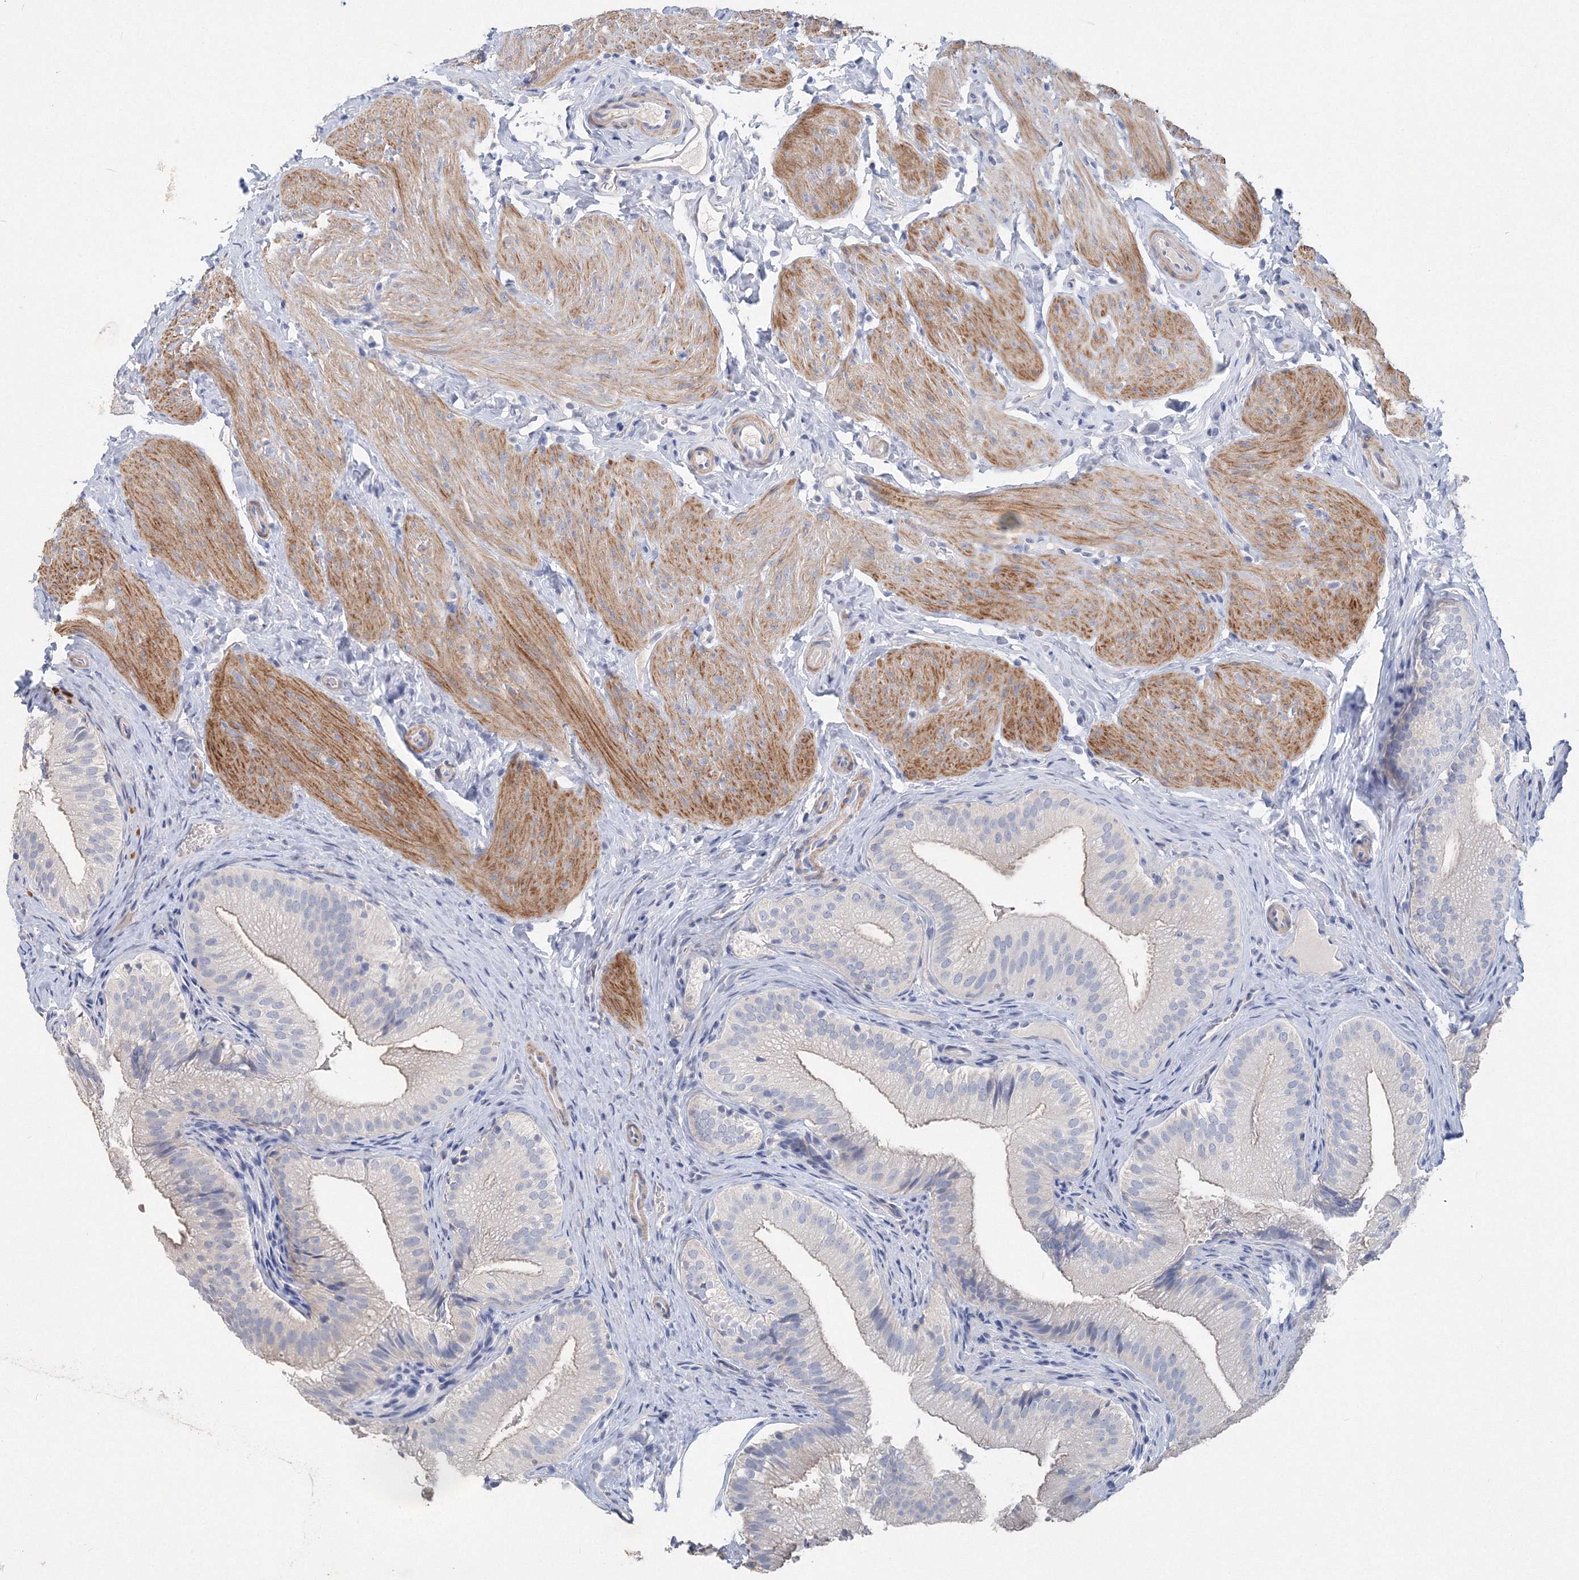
{"staining": {"intensity": "weak", "quantity": "<25%", "location": "cytoplasmic/membranous"}, "tissue": "gallbladder", "cell_type": "Glandular cells", "image_type": "normal", "snomed": [{"axis": "morphology", "description": "Normal tissue, NOS"}, {"axis": "topography", "description": "Gallbladder"}], "caption": "Unremarkable gallbladder was stained to show a protein in brown. There is no significant expression in glandular cells. The staining was performed using DAB to visualize the protein expression in brown, while the nuclei were stained in blue with hematoxylin (Magnification: 20x).", "gene": "OSBPL6", "patient": {"sex": "female", "age": 30}}